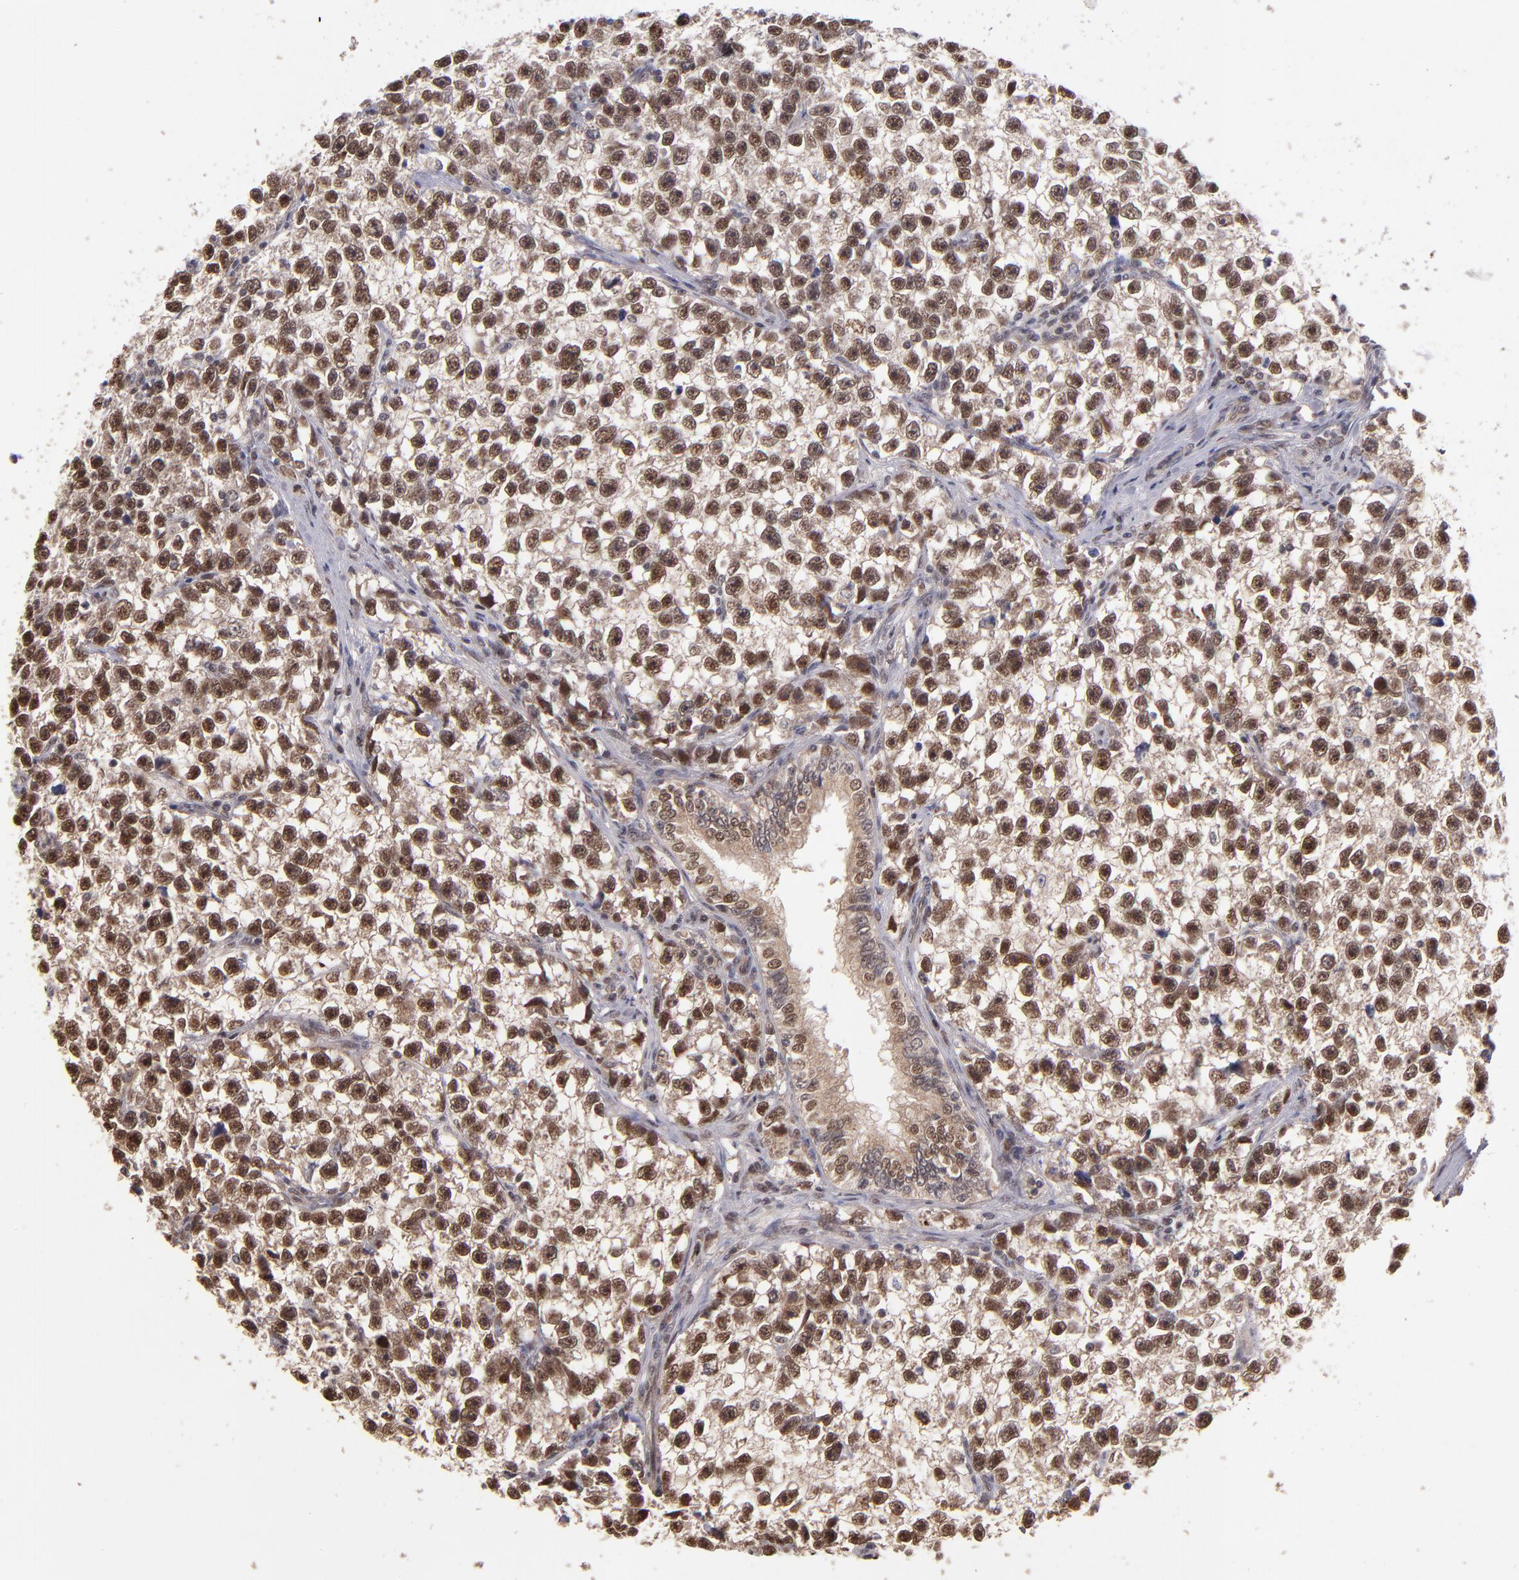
{"staining": {"intensity": "strong", "quantity": ">75%", "location": "nuclear"}, "tissue": "testis cancer", "cell_type": "Tumor cells", "image_type": "cancer", "snomed": [{"axis": "morphology", "description": "Seminoma, NOS"}, {"axis": "morphology", "description": "Carcinoma, Embryonal, NOS"}, {"axis": "topography", "description": "Testis"}], "caption": "High-magnification brightfield microscopy of testis cancer stained with DAB (3,3'-diaminobenzidine) (brown) and counterstained with hematoxylin (blue). tumor cells exhibit strong nuclear positivity is present in about>75% of cells.", "gene": "ABHD12B", "patient": {"sex": "male", "age": 30}}